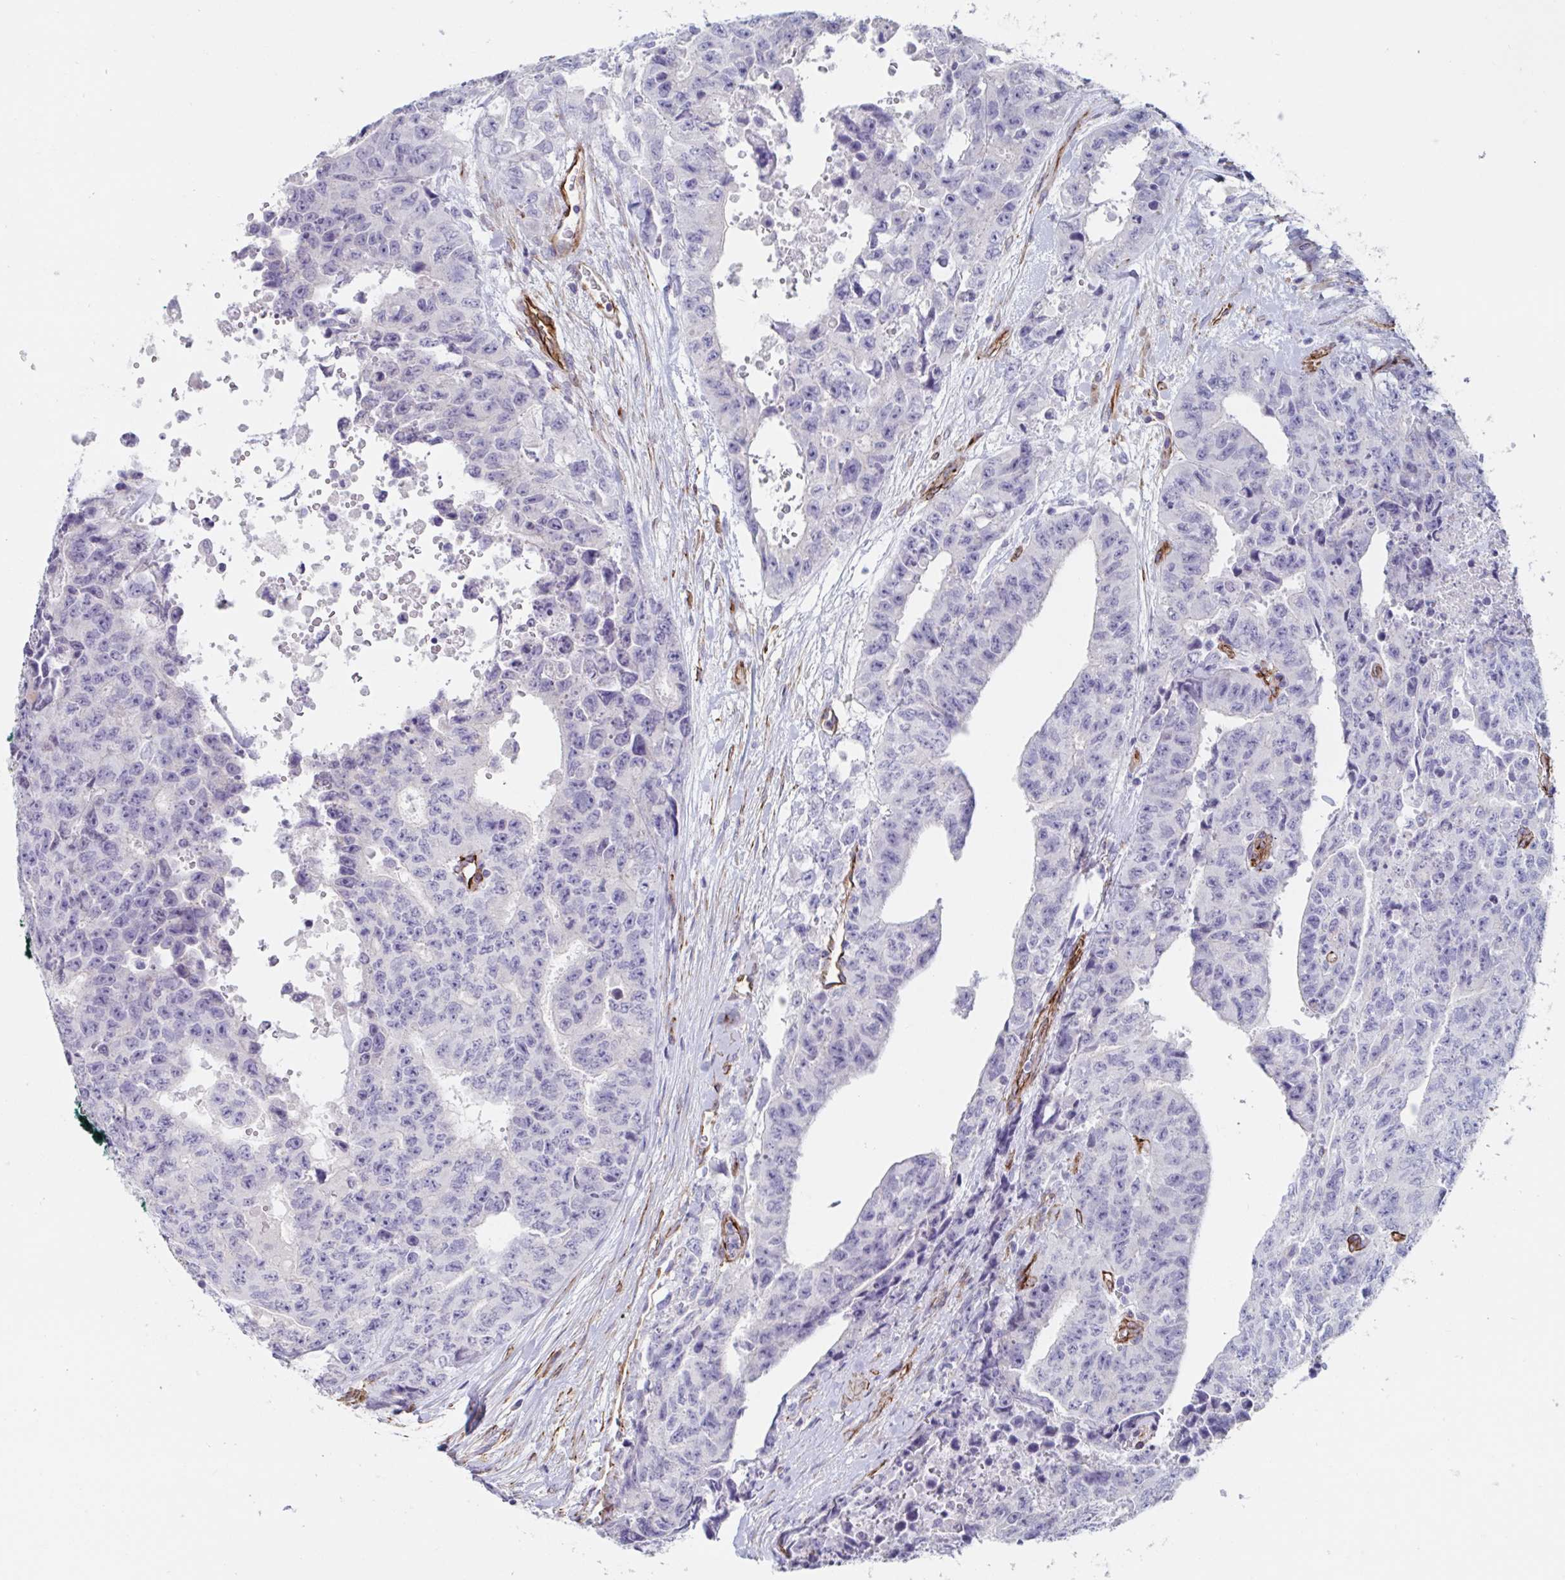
{"staining": {"intensity": "negative", "quantity": "none", "location": "none"}, "tissue": "testis cancer", "cell_type": "Tumor cells", "image_type": "cancer", "snomed": [{"axis": "morphology", "description": "Carcinoma, Embryonal, NOS"}, {"axis": "topography", "description": "Testis"}], "caption": "Embryonal carcinoma (testis) was stained to show a protein in brown. There is no significant positivity in tumor cells.", "gene": "CITED4", "patient": {"sex": "male", "age": 24}}